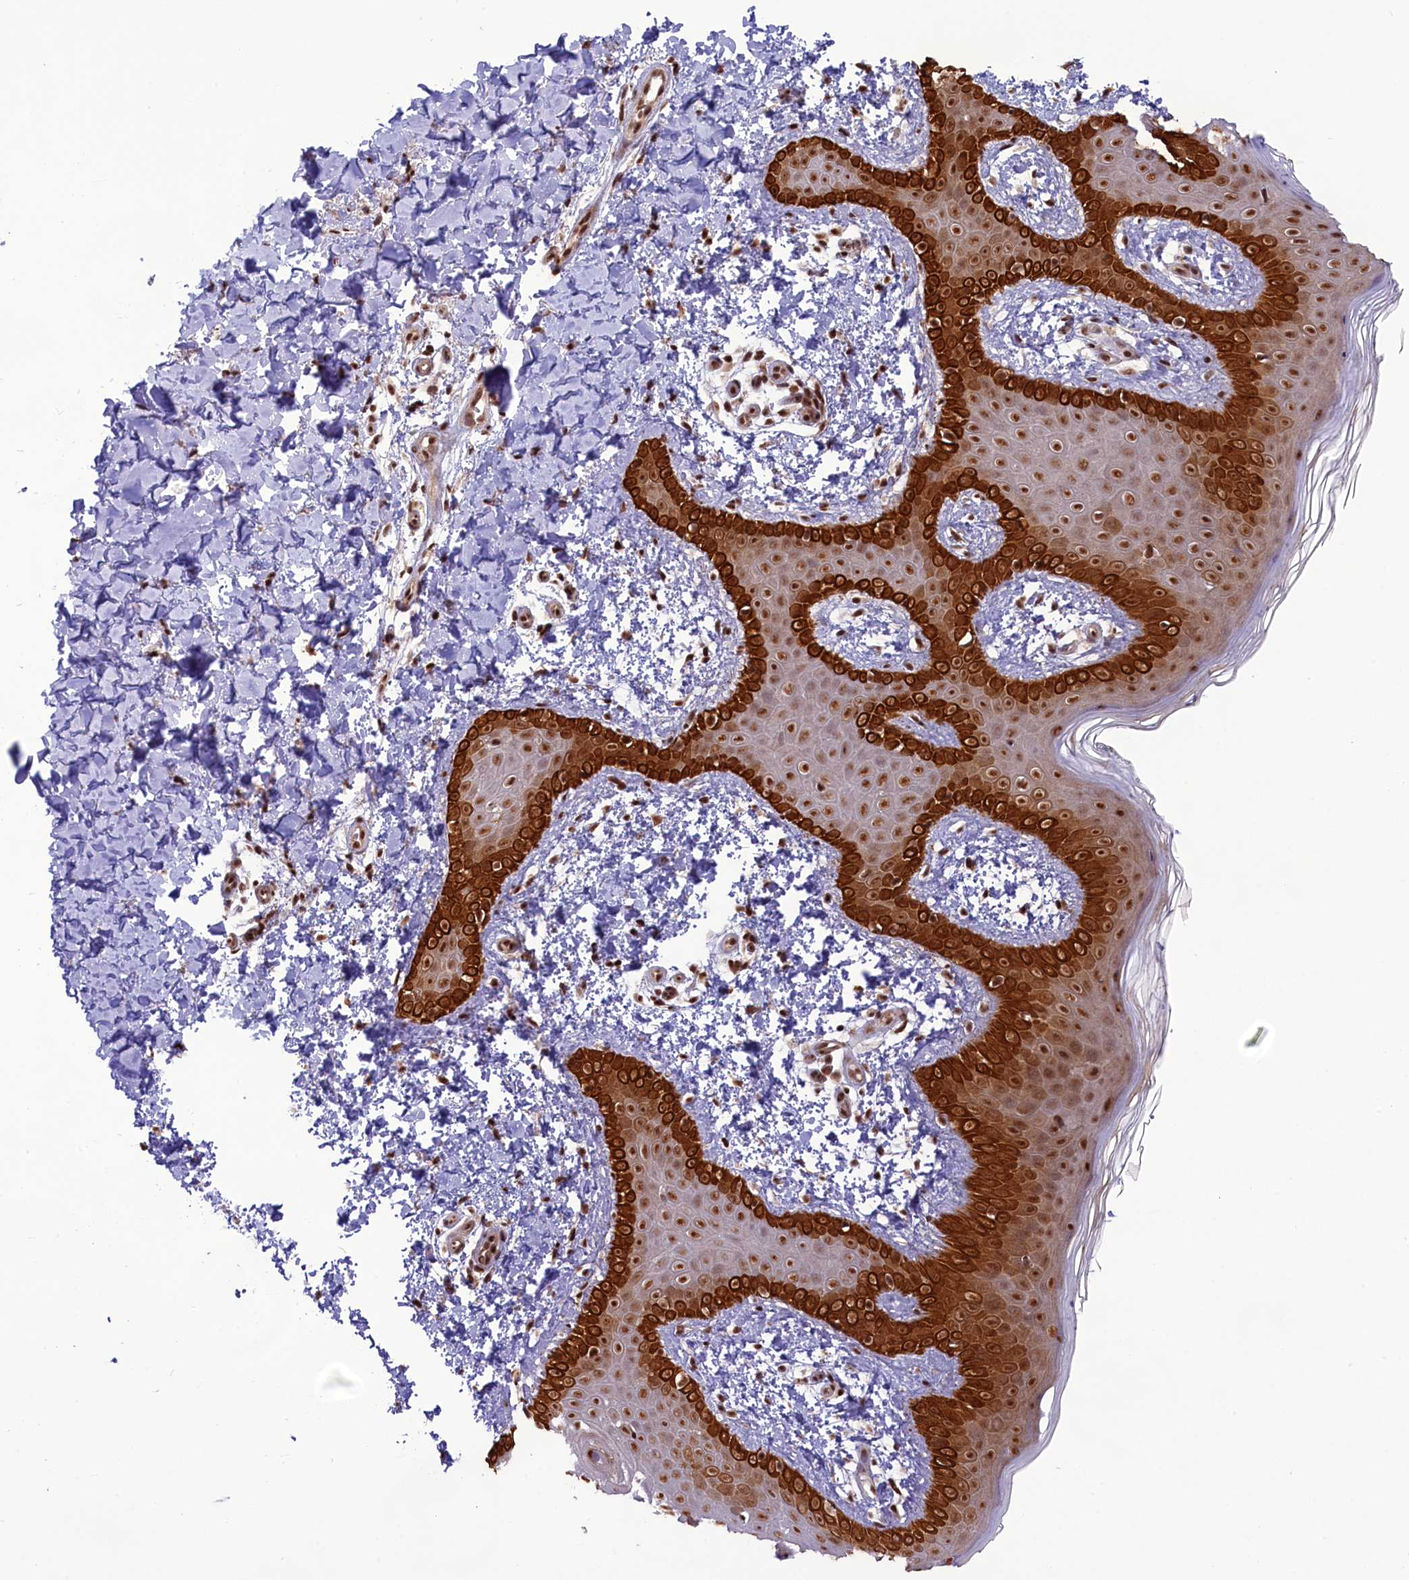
{"staining": {"intensity": "strong", "quantity": ">75%", "location": "nuclear"}, "tissue": "skin", "cell_type": "Fibroblasts", "image_type": "normal", "snomed": [{"axis": "morphology", "description": "Normal tissue, NOS"}, {"axis": "topography", "description": "Skin"}], "caption": "An image of skin stained for a protein displays strong nuclear brown staining in fibroblasts. (Stains: DAB in brown, nuclei in blue, Microscopy: brightfield microscopy at high magnification).", "gene": "CARD8", "patient": {"sex": "male", "age": 36}}